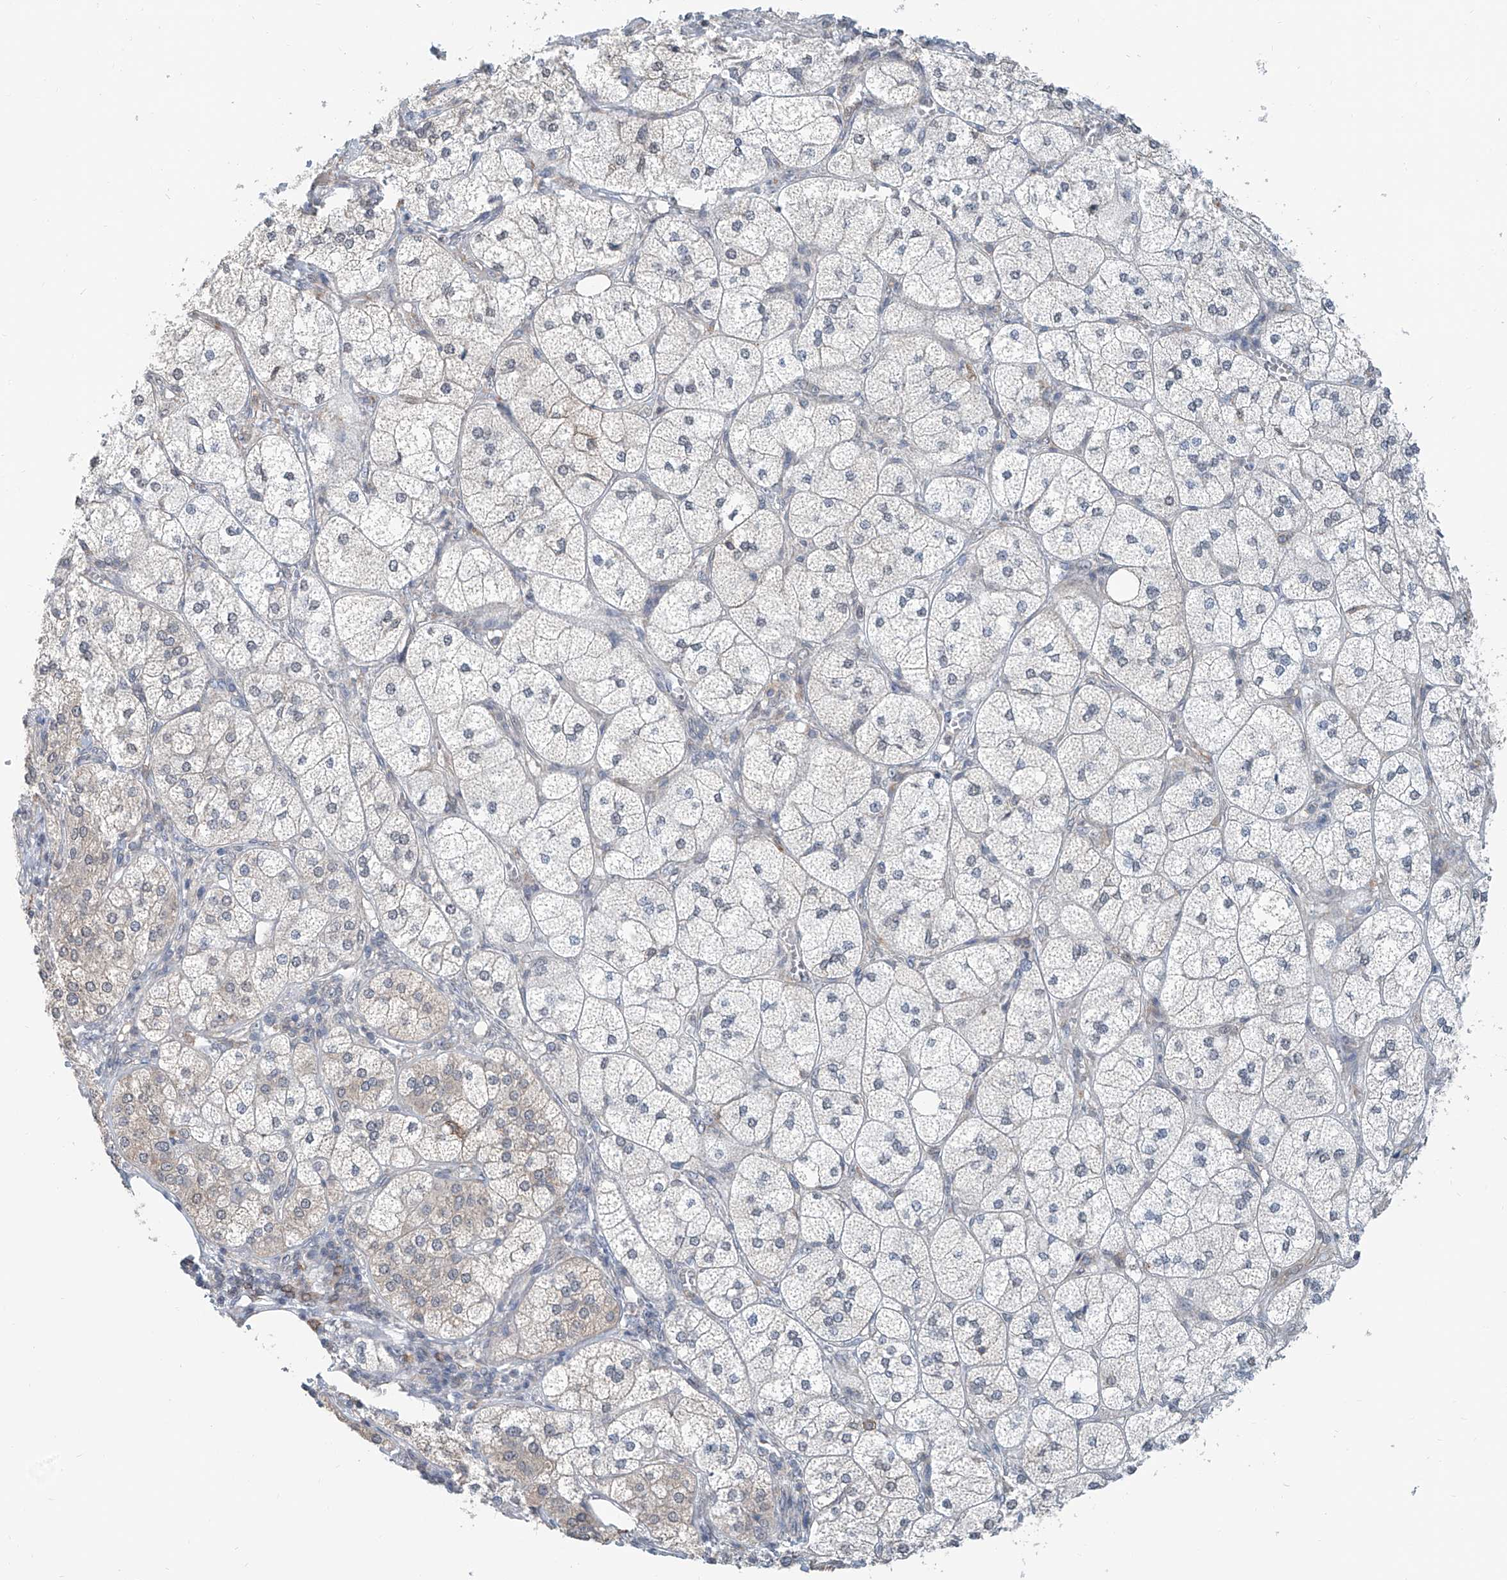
{"staining": {"intensity": "weak", "quantity": "25%-75%", "location": "cytoplasmic/membranous"}, "tissue": "adrenal gland", "cell_type": "Glandular cells", "image_type": "normal", "snomed": [{"axis": "morphology", "description": "Normal tissue, NOS"}, {"axis": "topography", "description": "Adrenal gland"}], "caption": "Brown immunohistochemical staining in unremarkable human adrenal gland displays weak cytoplasmic/membranous expression in about 25%-75% of glandular cells.", "gene": "KCNK10", "patient": {"sex": "female", "age": 61}}